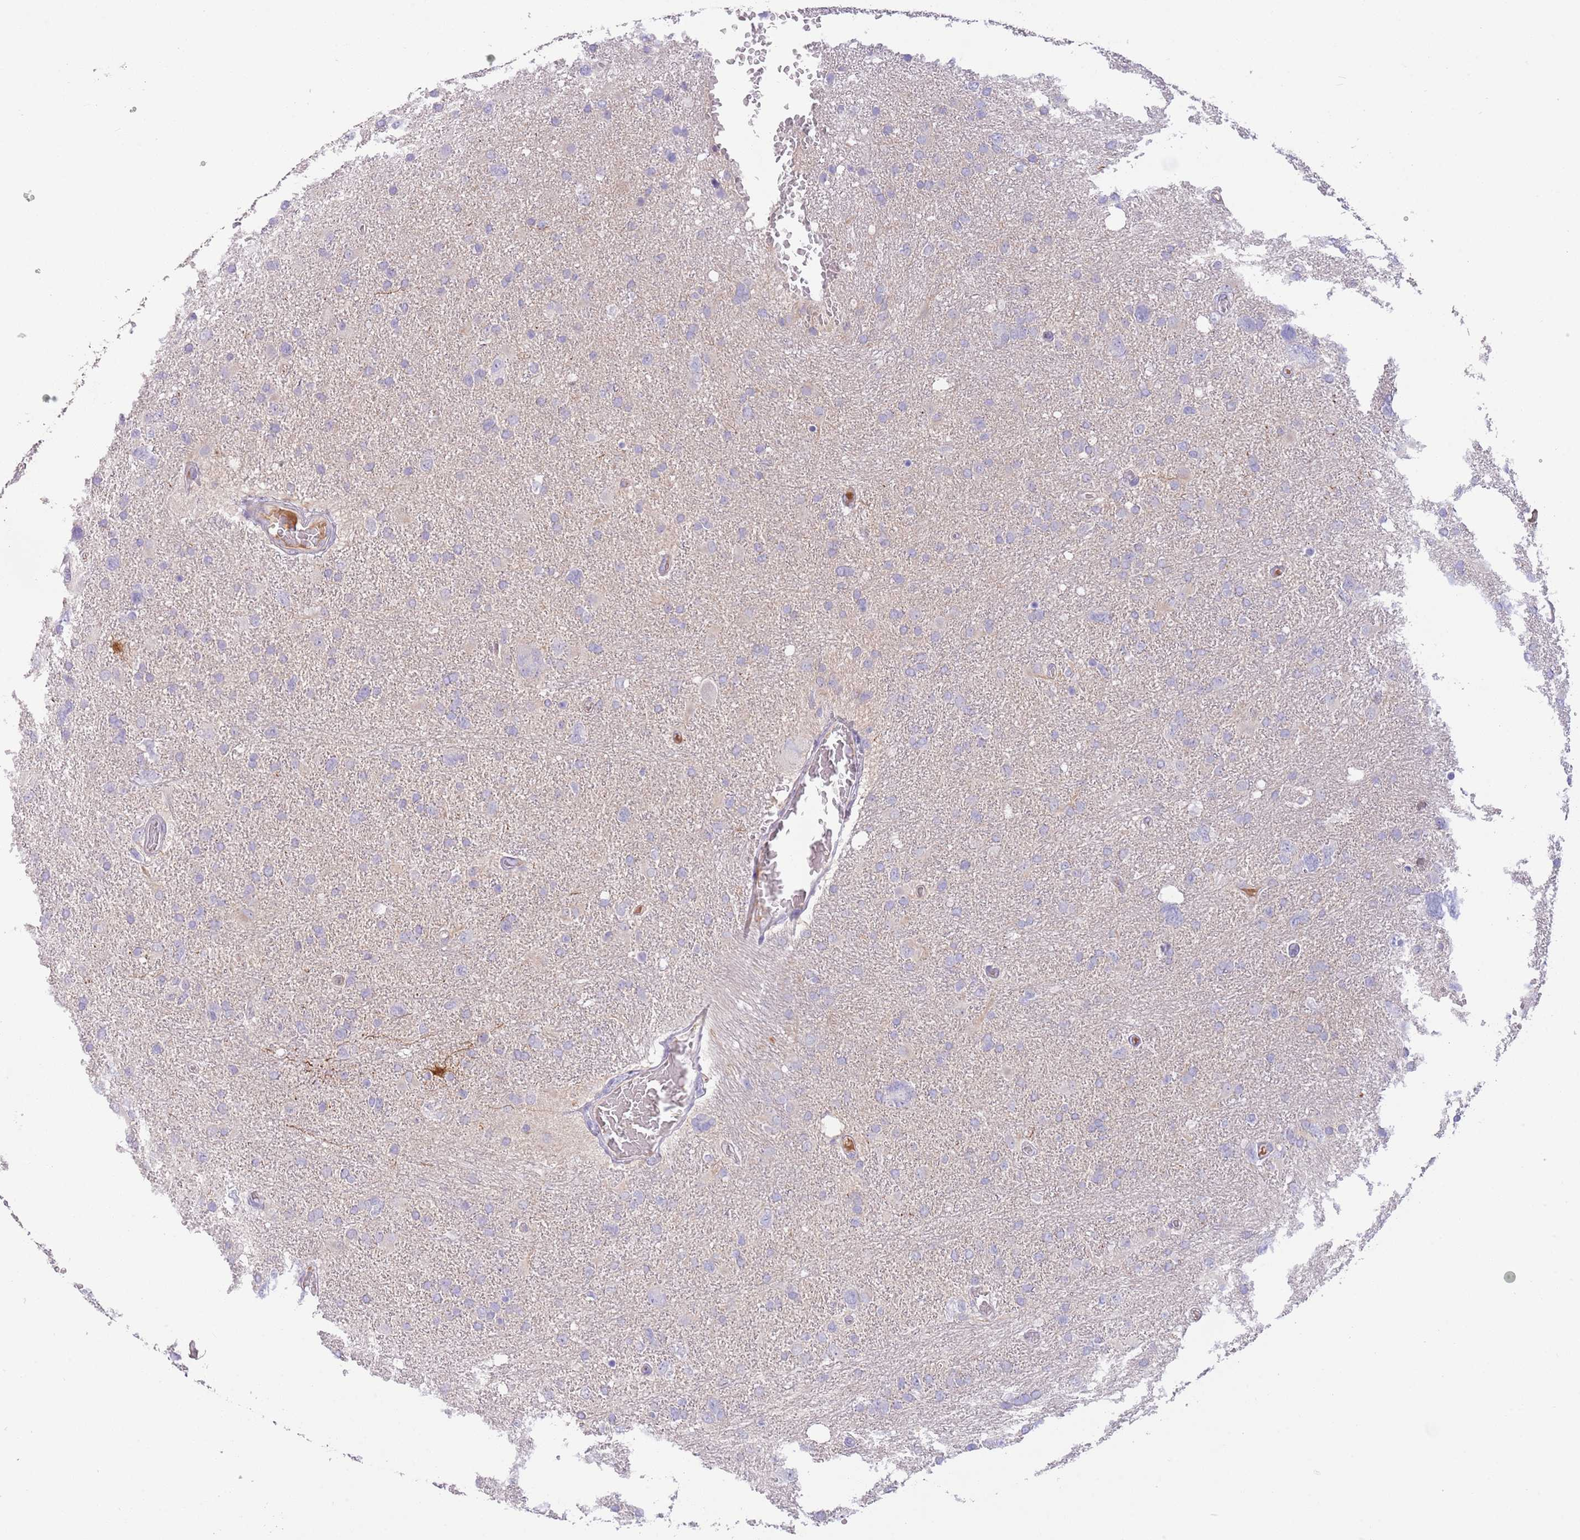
{"staining": {"intensity": "negative", "quantity": "none", "location": "none"}, "tissue": "glioma", "cell_type": "Tumor cells", "image_type": "cancer", "snomed": [{"axis": "morphology", "description": "Glioma, malignant, High grade"}, {"axis": "topography", "description": "Brain"}], "caption": "DAB immunohistochemical staining of human malignant high-grade glioma demonstrates no significant expression in tumor cells.", "gene": "IGFL4", "patient": {"sex": "male", "age": 61}}